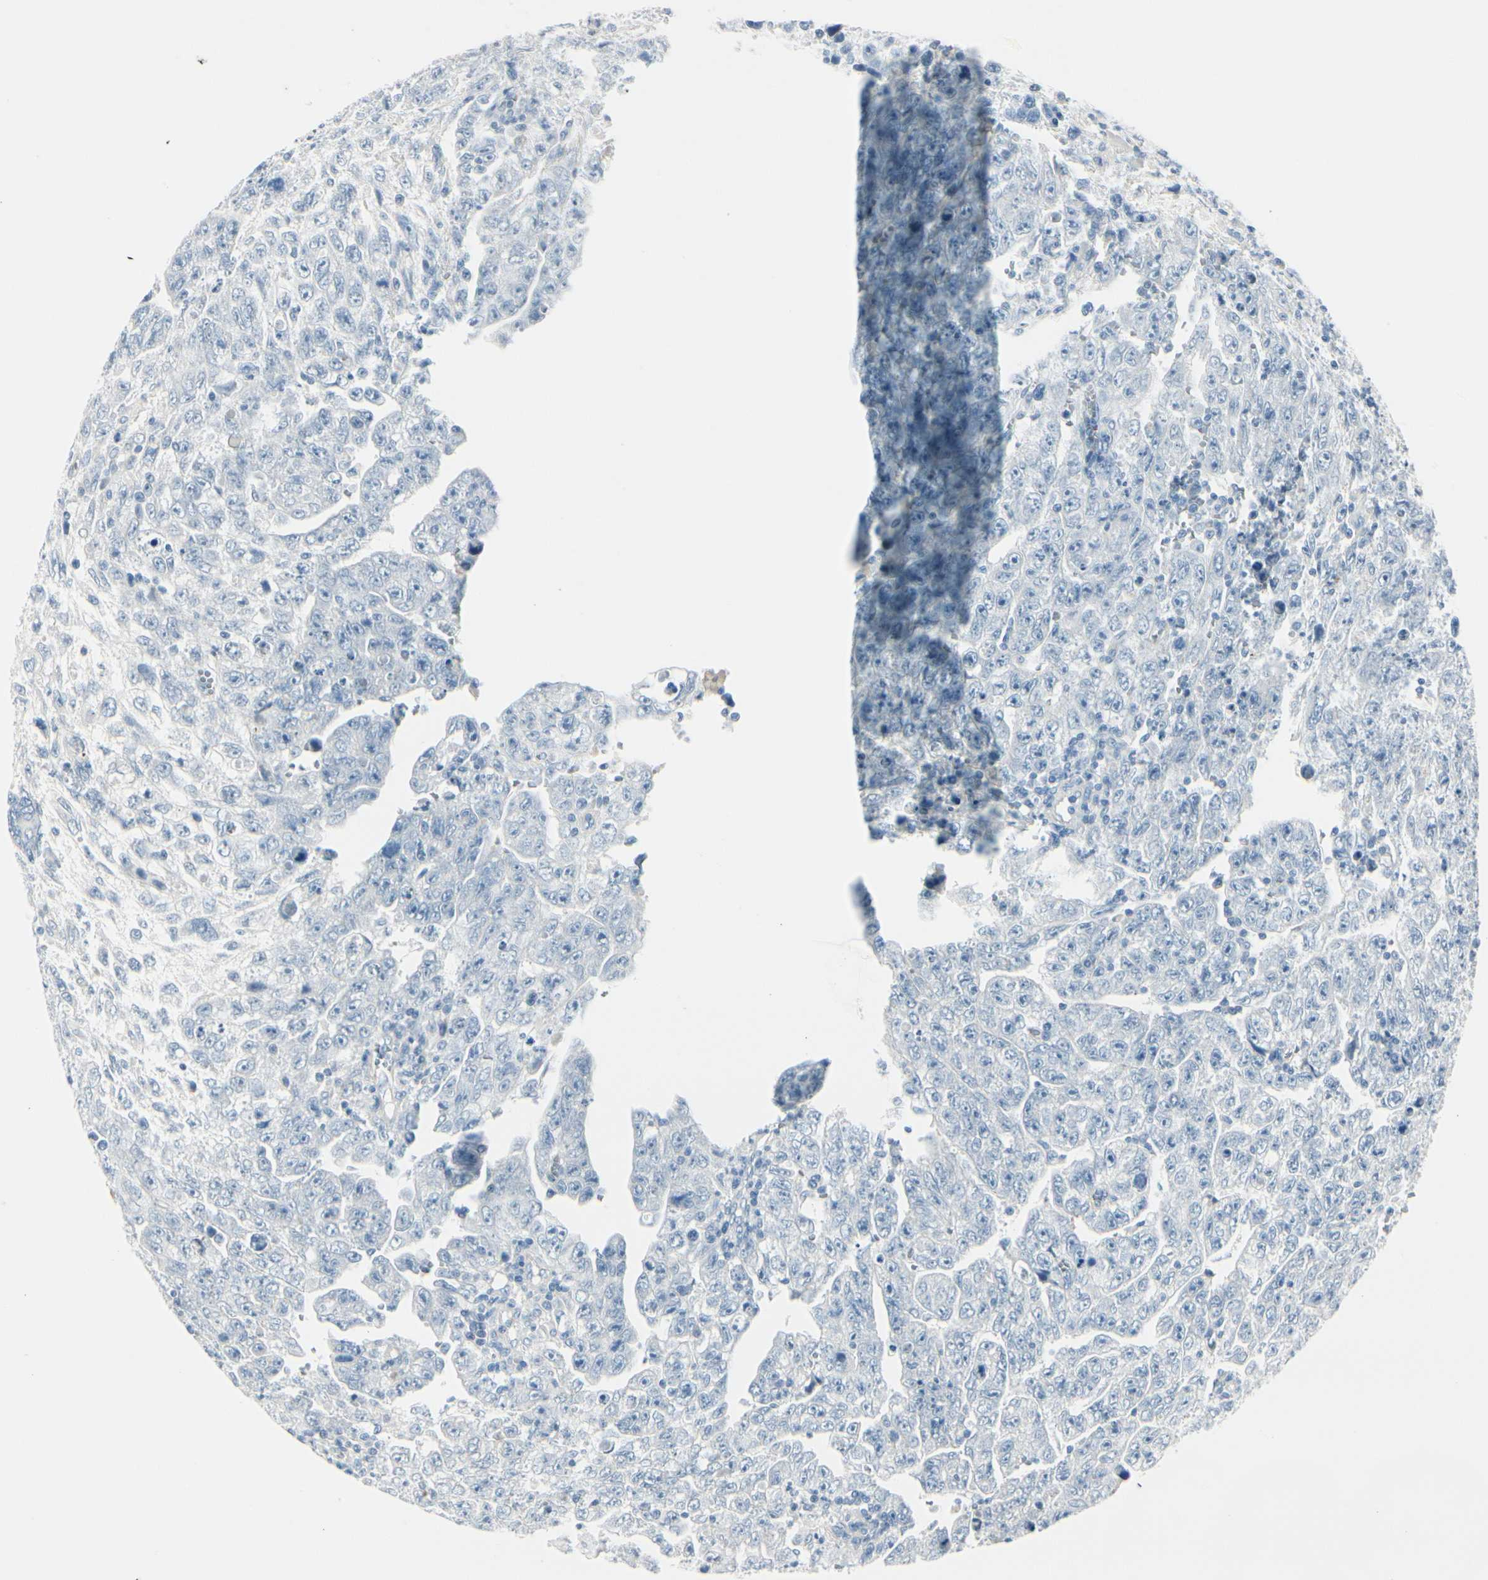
{"staining": {"intensity": "negative", "quantity": "none", "location": "none"}, "tissue": "testis cancer", "cell_type": "Tumor cells", "image_type": "cancer", "snomed": [{"axis": "morphology", "description": "Carcinoma, Embryonal, NOS"}, {"axis": "topography", "description": "Testis"}], "caption": "Immunohistochemistry of testis cancer (embryonal carcinoma) exhibits no staining in tumor cells. The staining is performed using DAB (3,3'-diaminobenzidine) brown chromogen with nuclei counter-stained in using hematoxylin.", "gene": "CDHR5", "patient": {"sex": "male", "age": 28}}